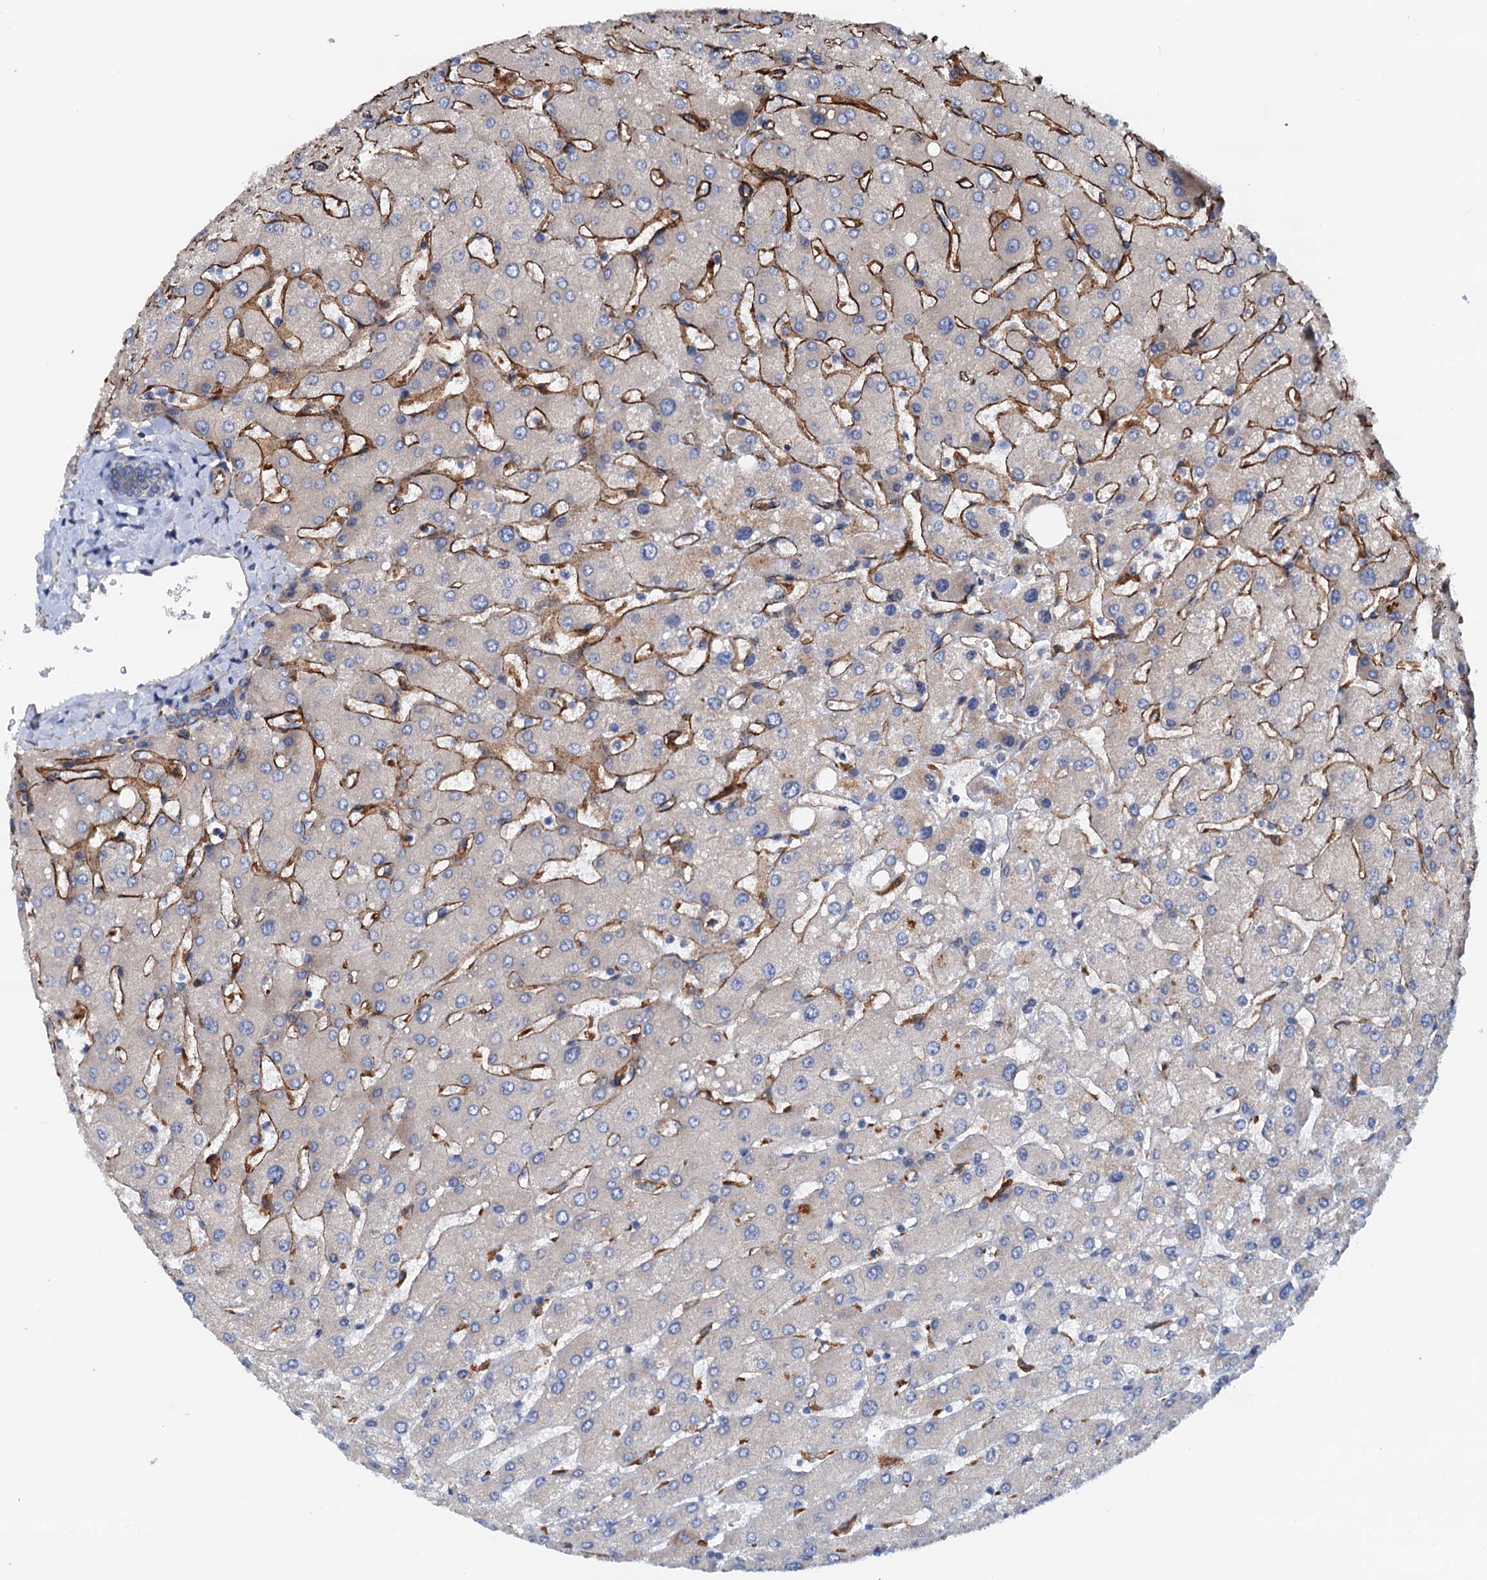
{"staining": {"intensity": "weak", "quantity": "<25%", "location": "cytoplasmic/membranous"}, "tissue": "liver", "cell_type": "Cholangiocytes", "image_type": "normal", "snomed": [{"axis": "morphology", "description": "Normal tissue, NOS"}, {"axis": "topography", "description": "Liver"}], "caption": "Immunohistochemistry (IHC) image of normal liver: human liver stained with DAB shows no significant protein positivity in cholangiocytes. Nuclei are stained in blue.", "gene": "RASSF9", "patient": {"sex": "male", "age": 55}}